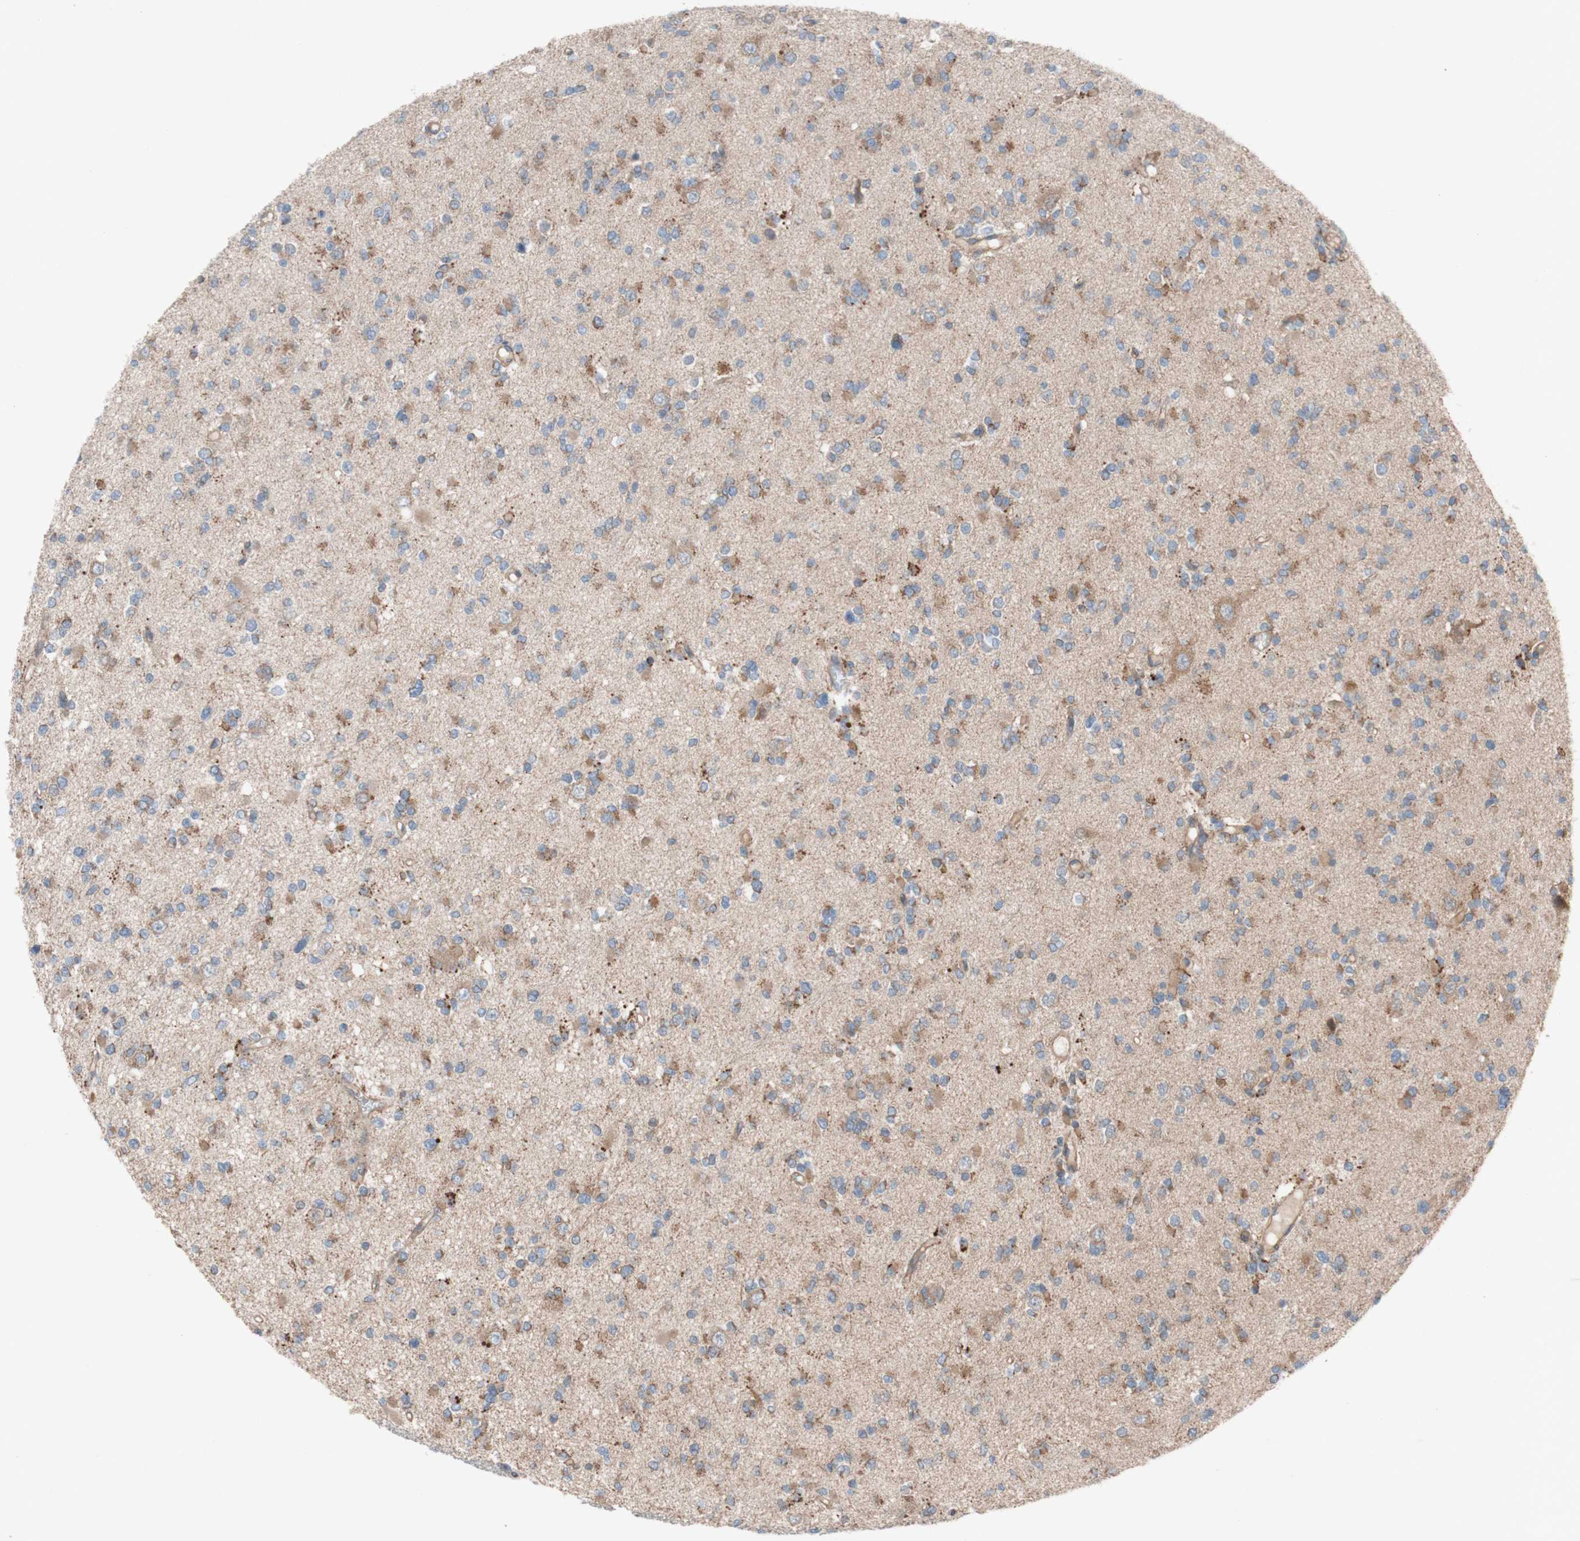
{"staining": {"intensity": "moderate", "quantity": ">75%", "location": "cytoplasmic/membranous"}, "tissue": "glioma", "cell_type": "Tumor cells", "image_type": "cancer", "snomed": [{"axis": "morphology", "description": "Glioma, malignant, Low grade"}, {"axis": "topography", "description": "Brain"}], "caption": "The micrograph reveals staining of malignant glioma (low-grade), revealing moderate cytoplasmic/membranous protein staining (brown color) within tumor cells.", "gene": "TST", "patient": {"sex": "female", "age": 22}}